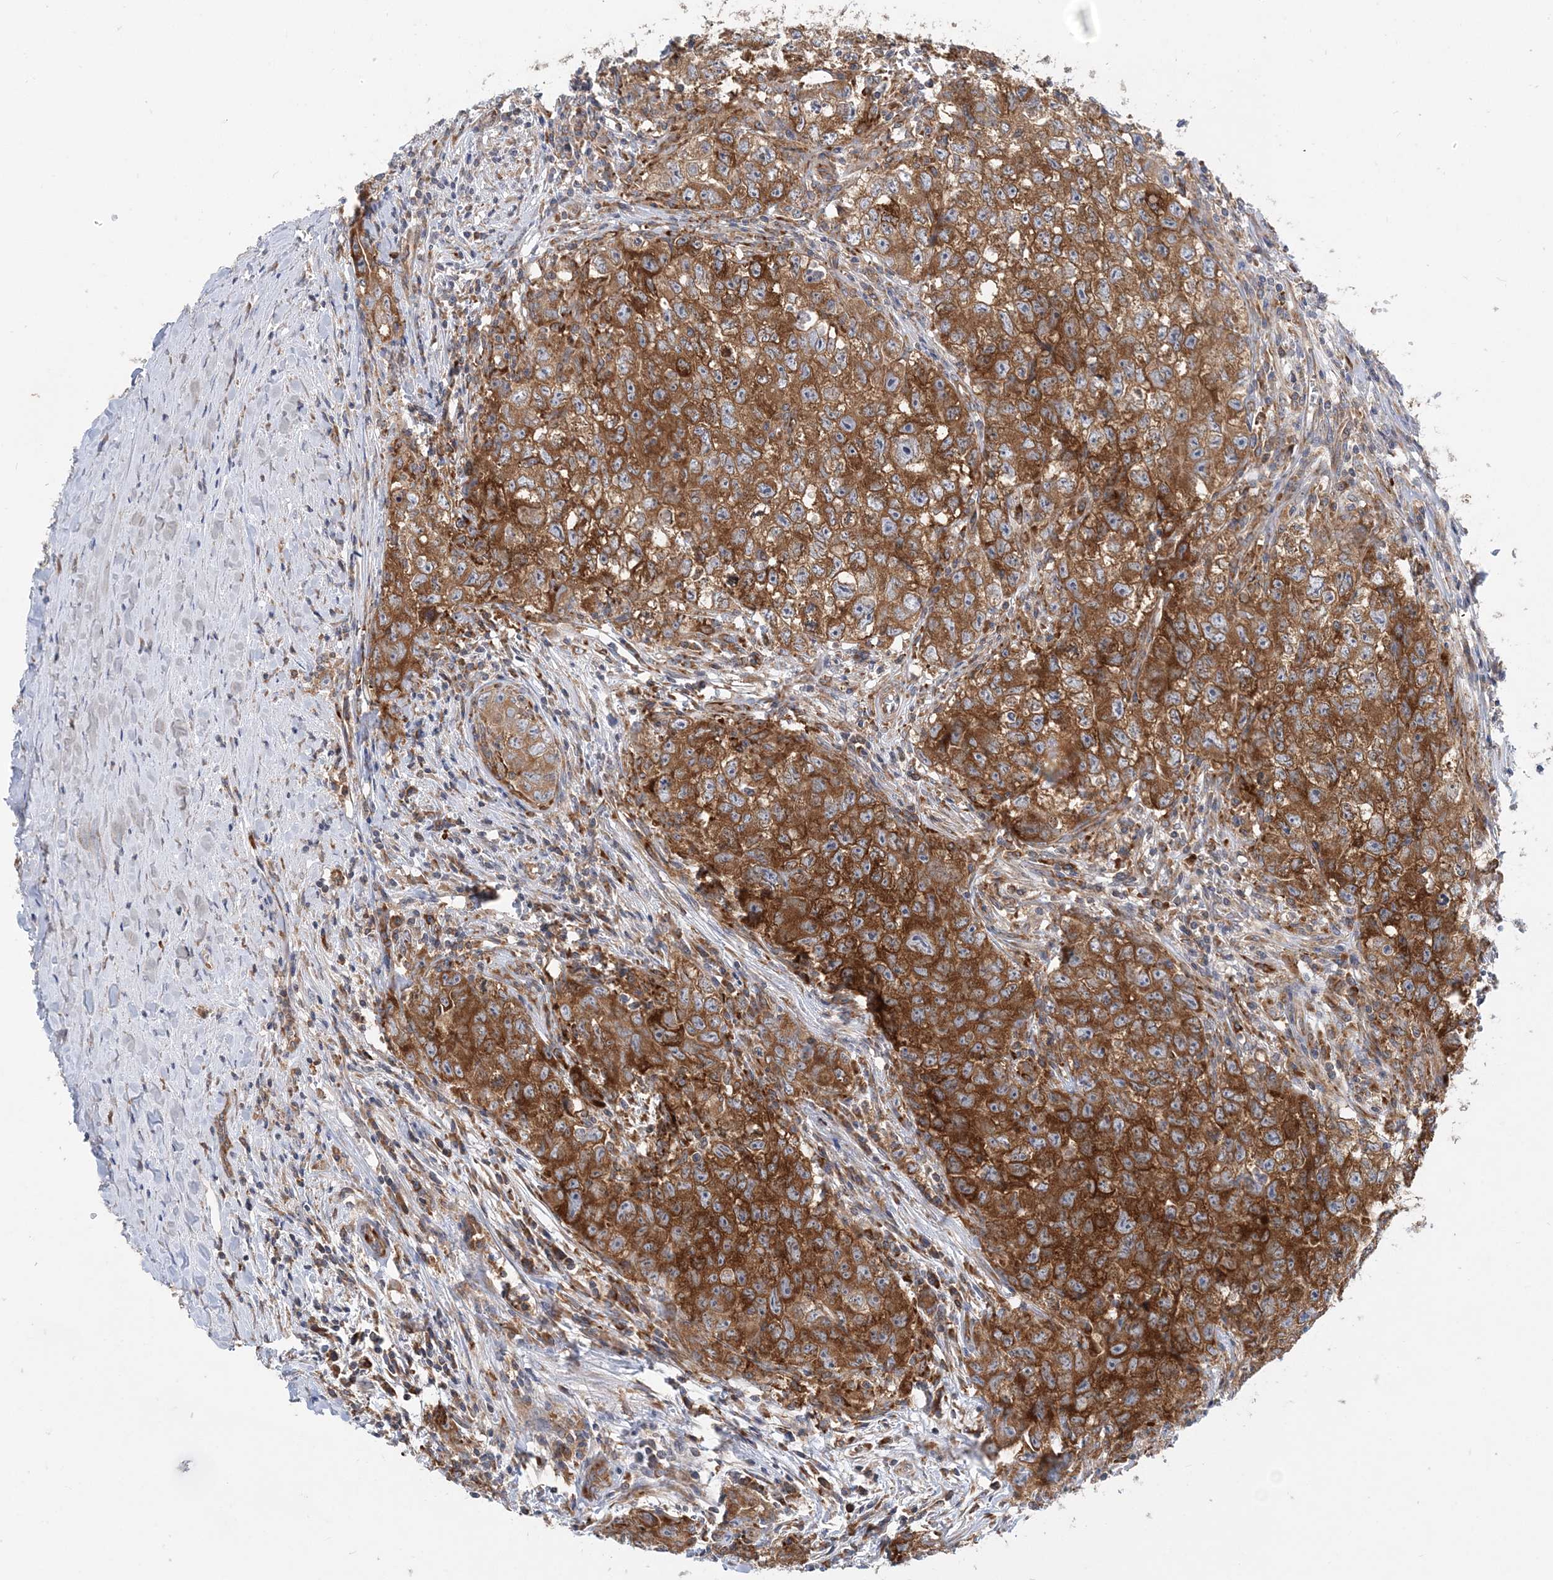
{"staining": {"intensity": "strong", "quantity": ">75%", "location": "cytoplasmic/membranous"}, "tissue": "testis cancer", "cell_type": "Tumor cells", "image_type": "cancer", "snomed": [{"axis": "morphology", "description": "Seminoma, NOS"}, {"axis": "morphology", "description": "Carcinoma, Embryonal, NOS"}, {"axis": "topography", "description": "Testis"}], "caption": "There is high levels of strong cytoplasmic/membranous staining in tumor cells of testis cancer, as demonstrated by immunohistochemical staining (brown color).", "gene": "LARP4B", "patient": {"sex": "male", "age": 43}}